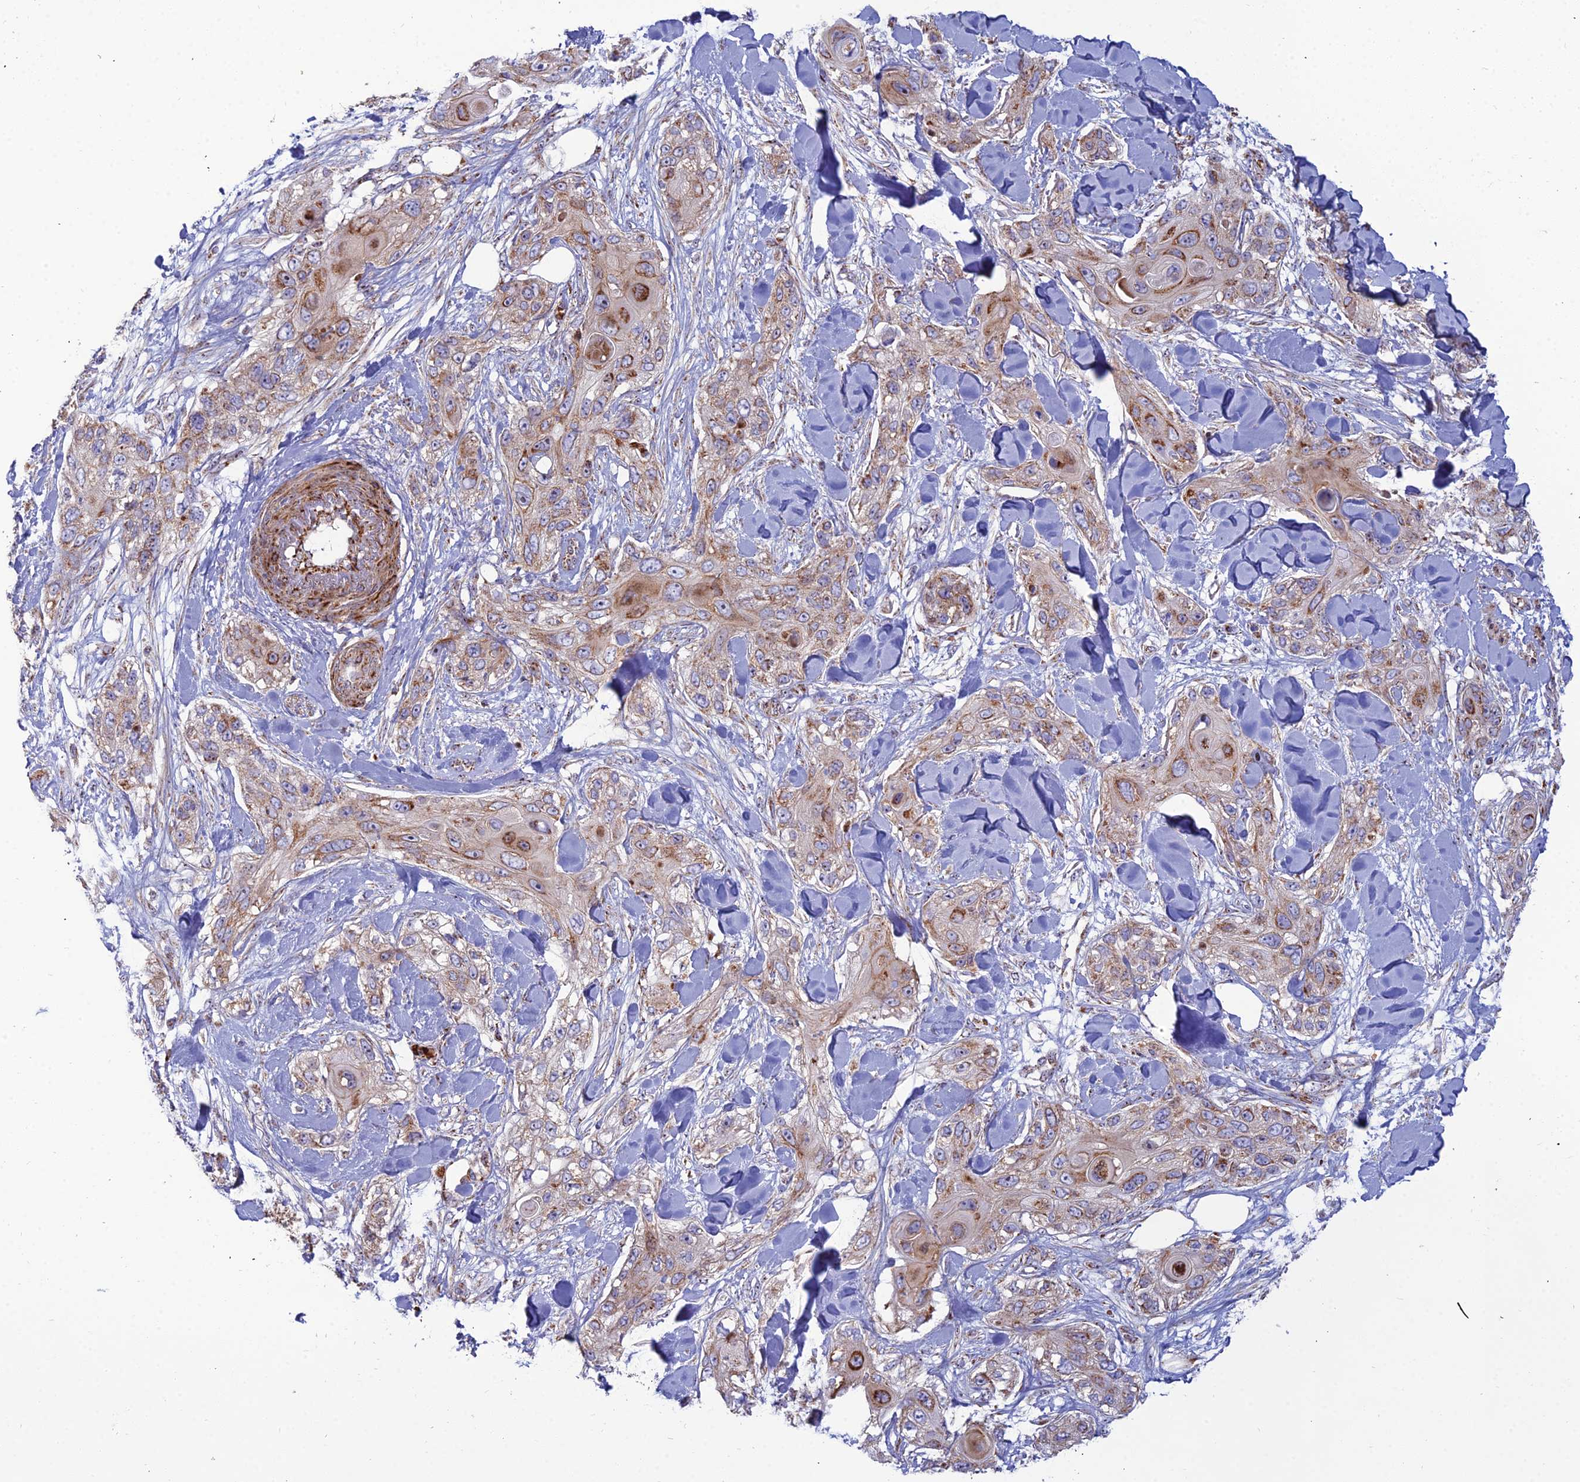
{"staining": {"intensity": "moderate", "quantity": ">75%", "location": "cytoplasmic/membranous"}, "tissue": "skin cancer", "cell_type": "Tumor cells", "image_type": "cancer", "snomed": [{"axis": "morphology", "description": "Normal tissue, NOS"}, {"axis": "morphology", "description": "Squamous cell carcinoma, NOS"}, {"axis": "topography", "description": "Skin"}], "caption": "A medium amount of moderate cytoplasmic/membranous staining is present in approximately >75% of tumor cells in squamous cell carcinoma (skin) tissue.", "gene": "SLC35F4", "patient": {"sex": "male", "age": 72}}